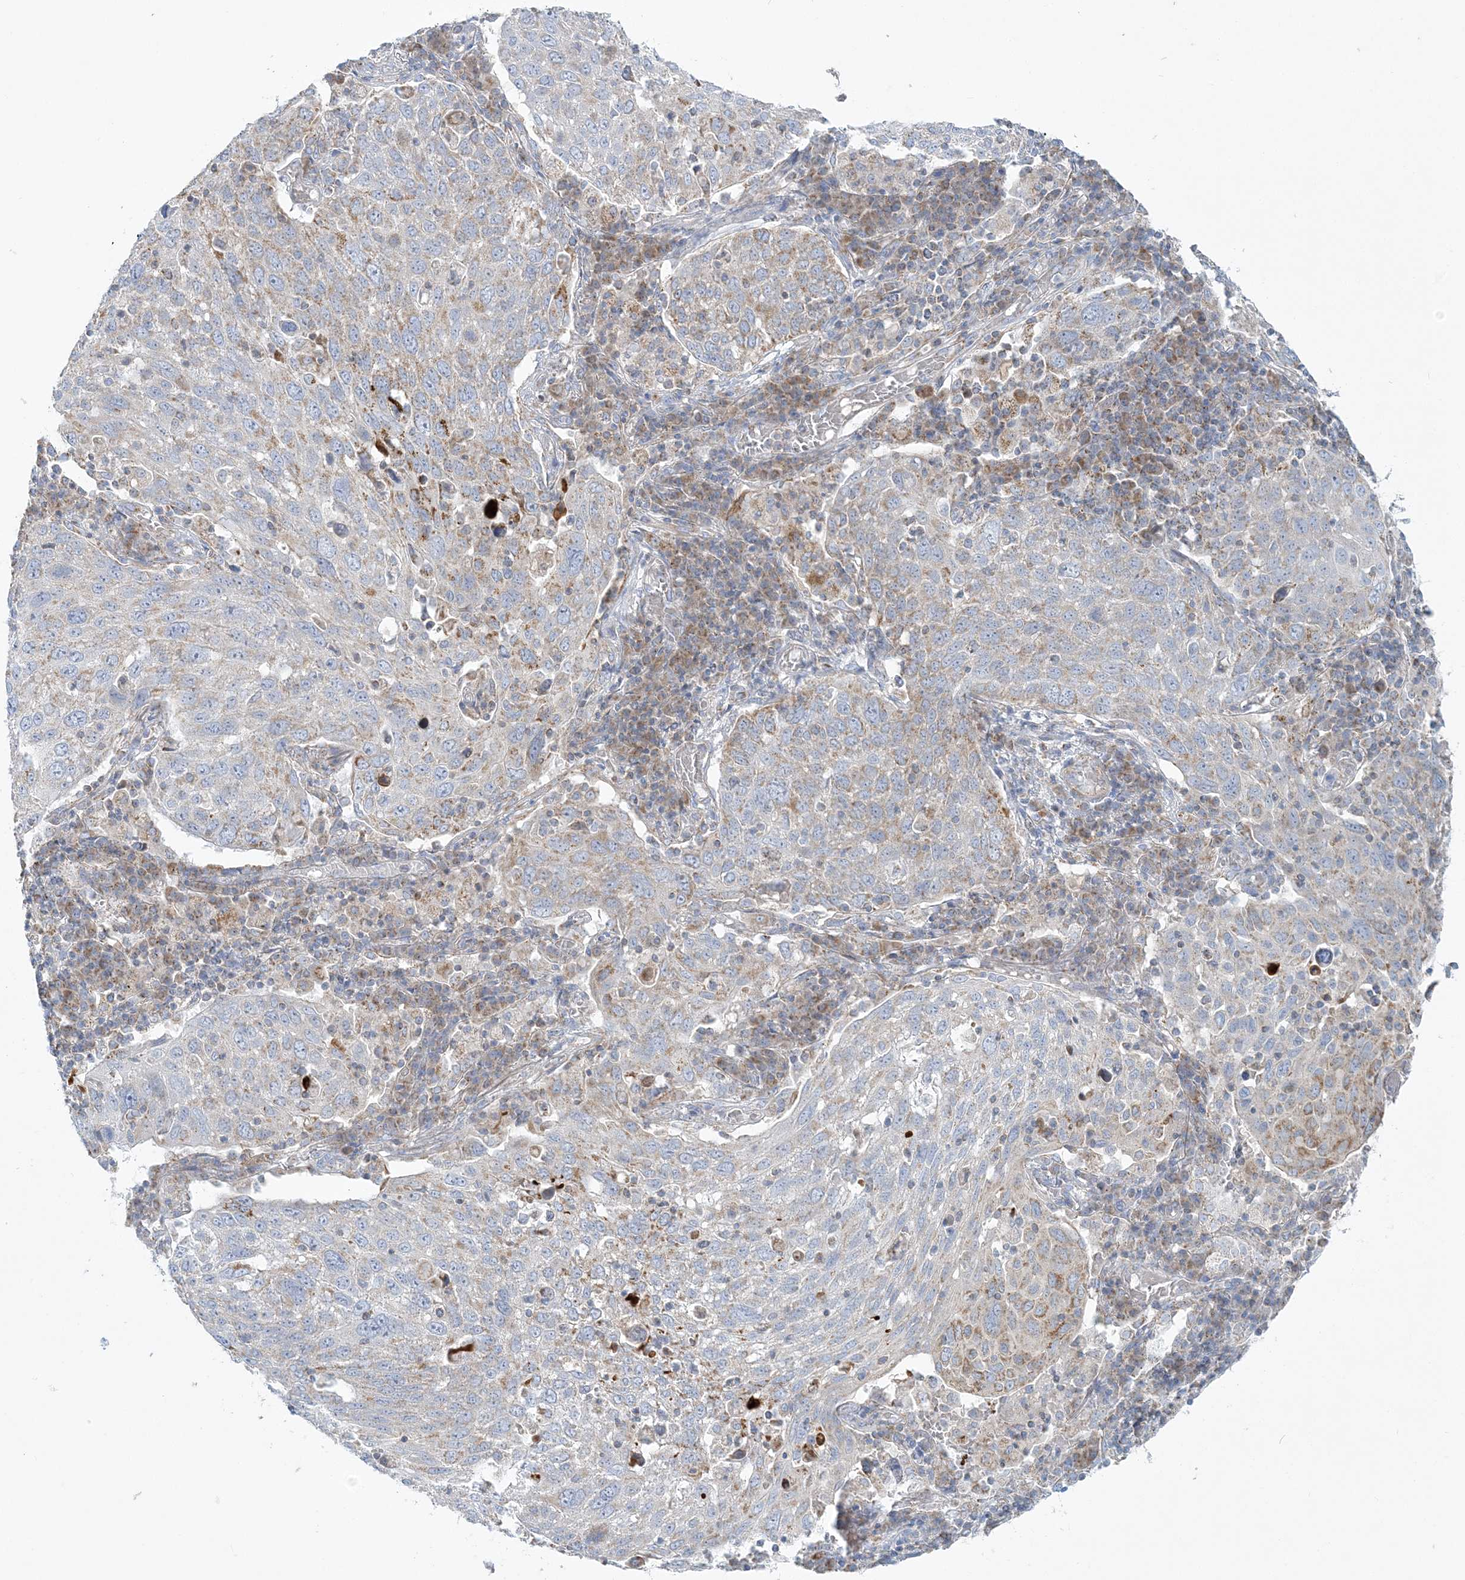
{"staining": {"intensity": "moderate", "quantity": "<25%", "location": "cytoplasmic/membranous"}, "tissue": "lung cancer", "cell_type": "Tumor cells", "image_type": "cancer", "snomed": [{"axis": "morphology", "description": "Squamous cell carcinoma, NOS"}, {"axis": "topography", "description": "Lung"}], "caption": "Immunohistochemistry (DAB) staining of human squamous cell carcinoma (lung) displays moderate cytoplasmic/membranous protein positivity in about <25% of tumor cells.", "gene": "TBC1D14", "patient": {"sex": "male", "age": 65}}